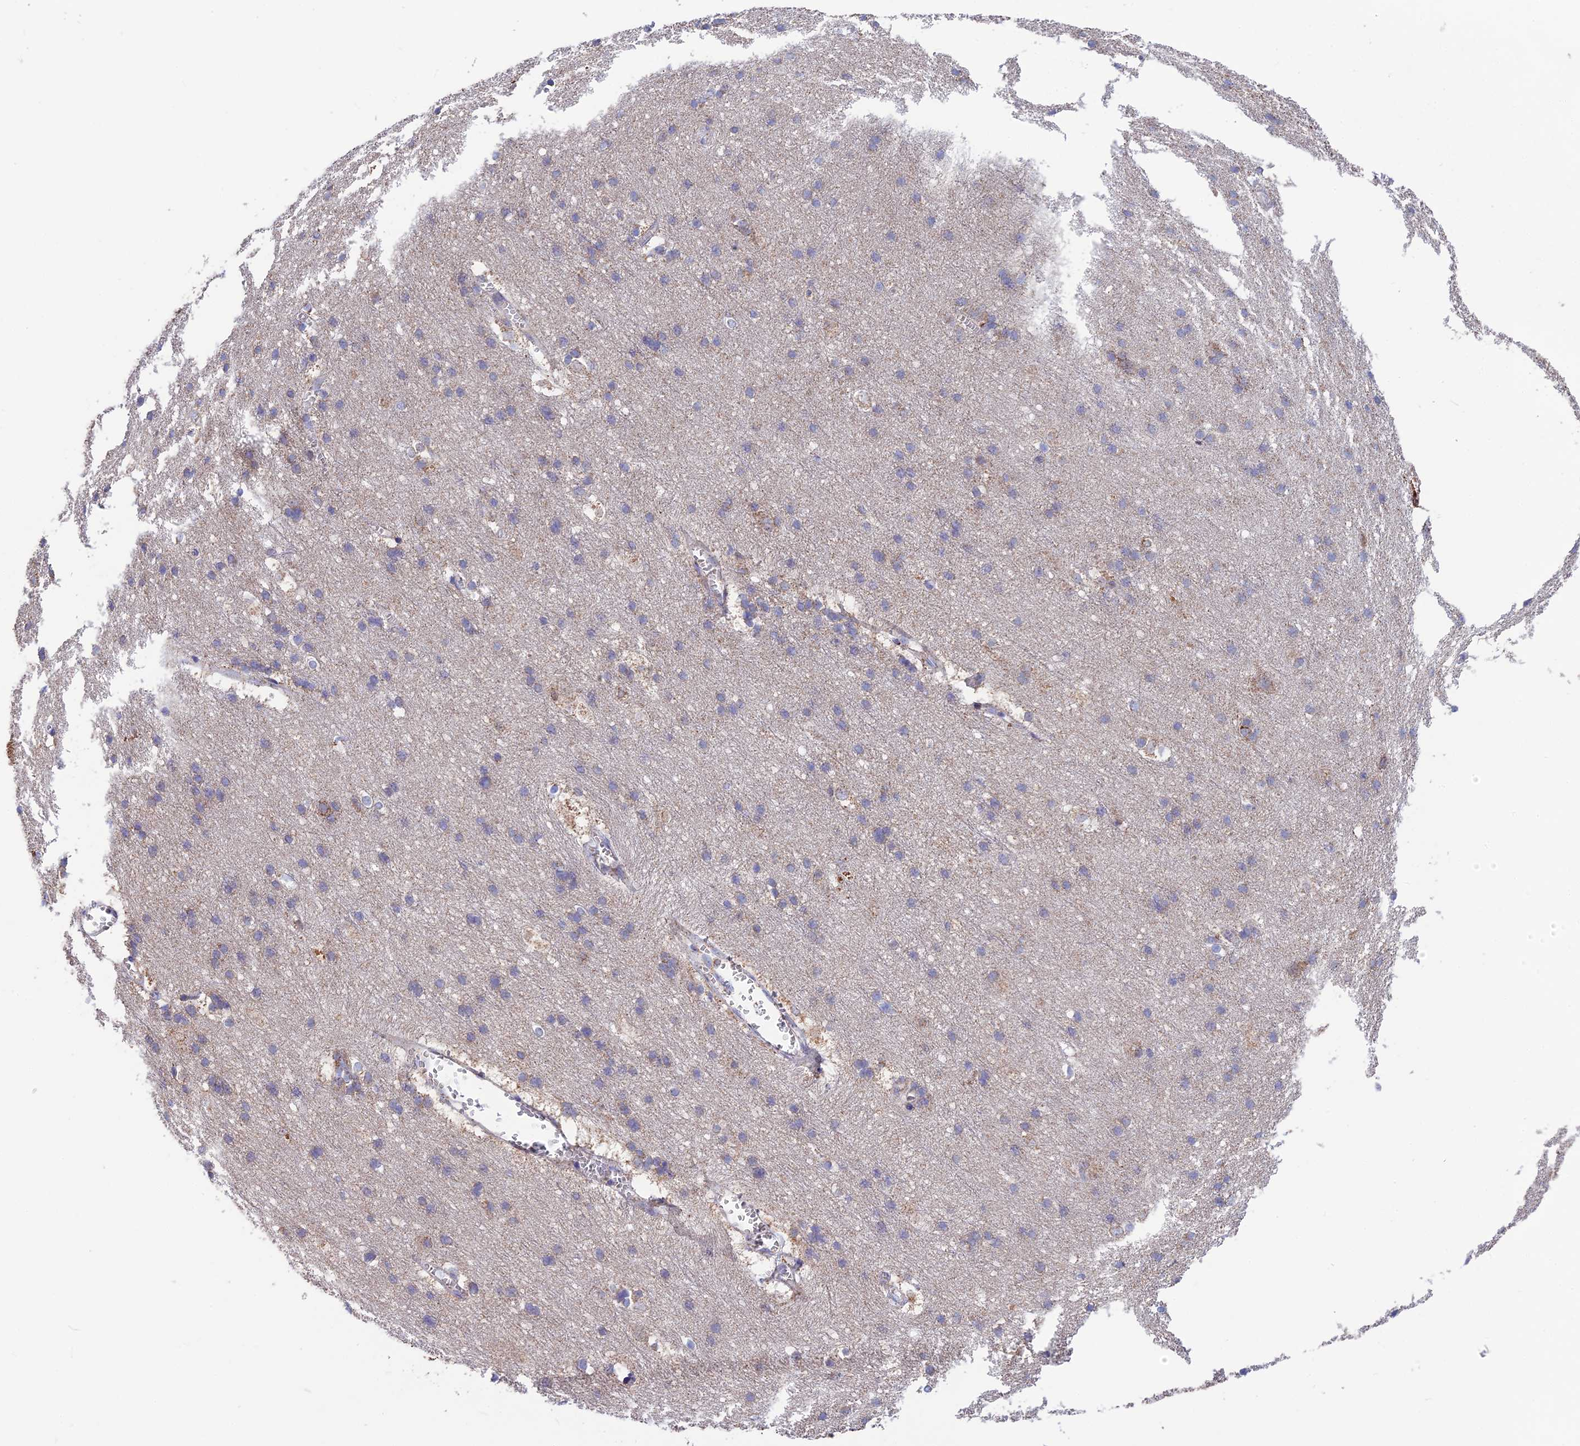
{"staining": {"intensity": "moderate", "quantity": ">75%", "location": "cytoplasmic/membranous"}, "tissue": "cerebral cortex", "cell_type": "Endothelial cells", "image_type": "normal", "snomed": [{"axis": "morphology", "description": "Normal tissue, NOS"}, {"axis": "topography", "description": "Cerebral cortex"}], "caption": "Immunohistochemical staining of normal cerebral cortex shows moderate cytoplasmic/membranous protein staining in about >75% of endothelial cells.", "gene": "CS", "patient": {"sex": "male", "age": 54}}